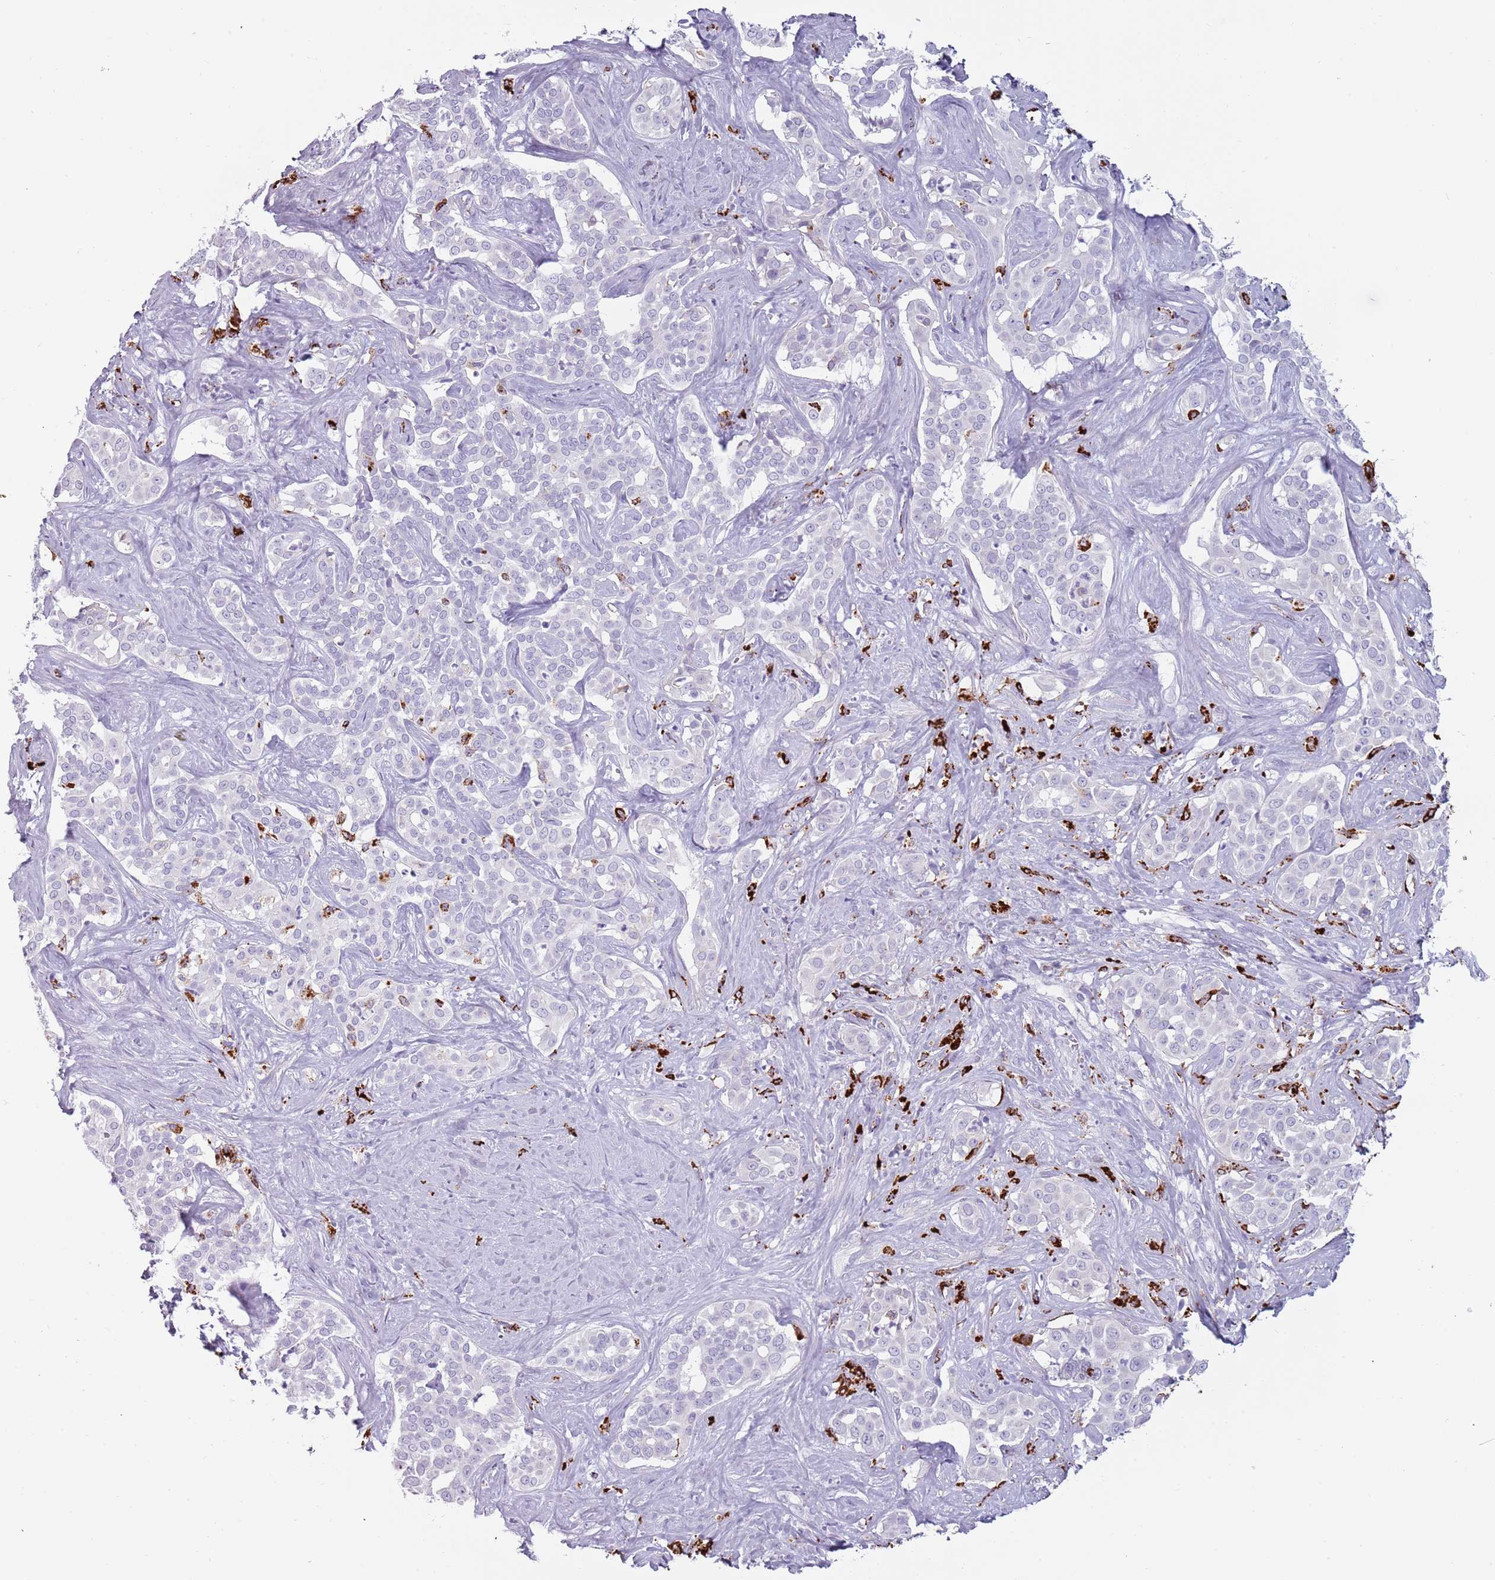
{"staining": {"intensity": "negative", "quantity": "none", "location": "none"}, "tissue": "liver cancer", "cell_type": "Tumor cells", "image_type": "cancer", "snomed": [{"axis": "morphology", "description": "Cholangiocarcinoma"}, {"axis": "topography", "description": "Liver"}], "caption": "The micrograph shows no significant positivity in tumor cells of cholangiocarcinoma (liver).", "gene": "NWD2", "patient": {"sex": "male", "age": 67}}